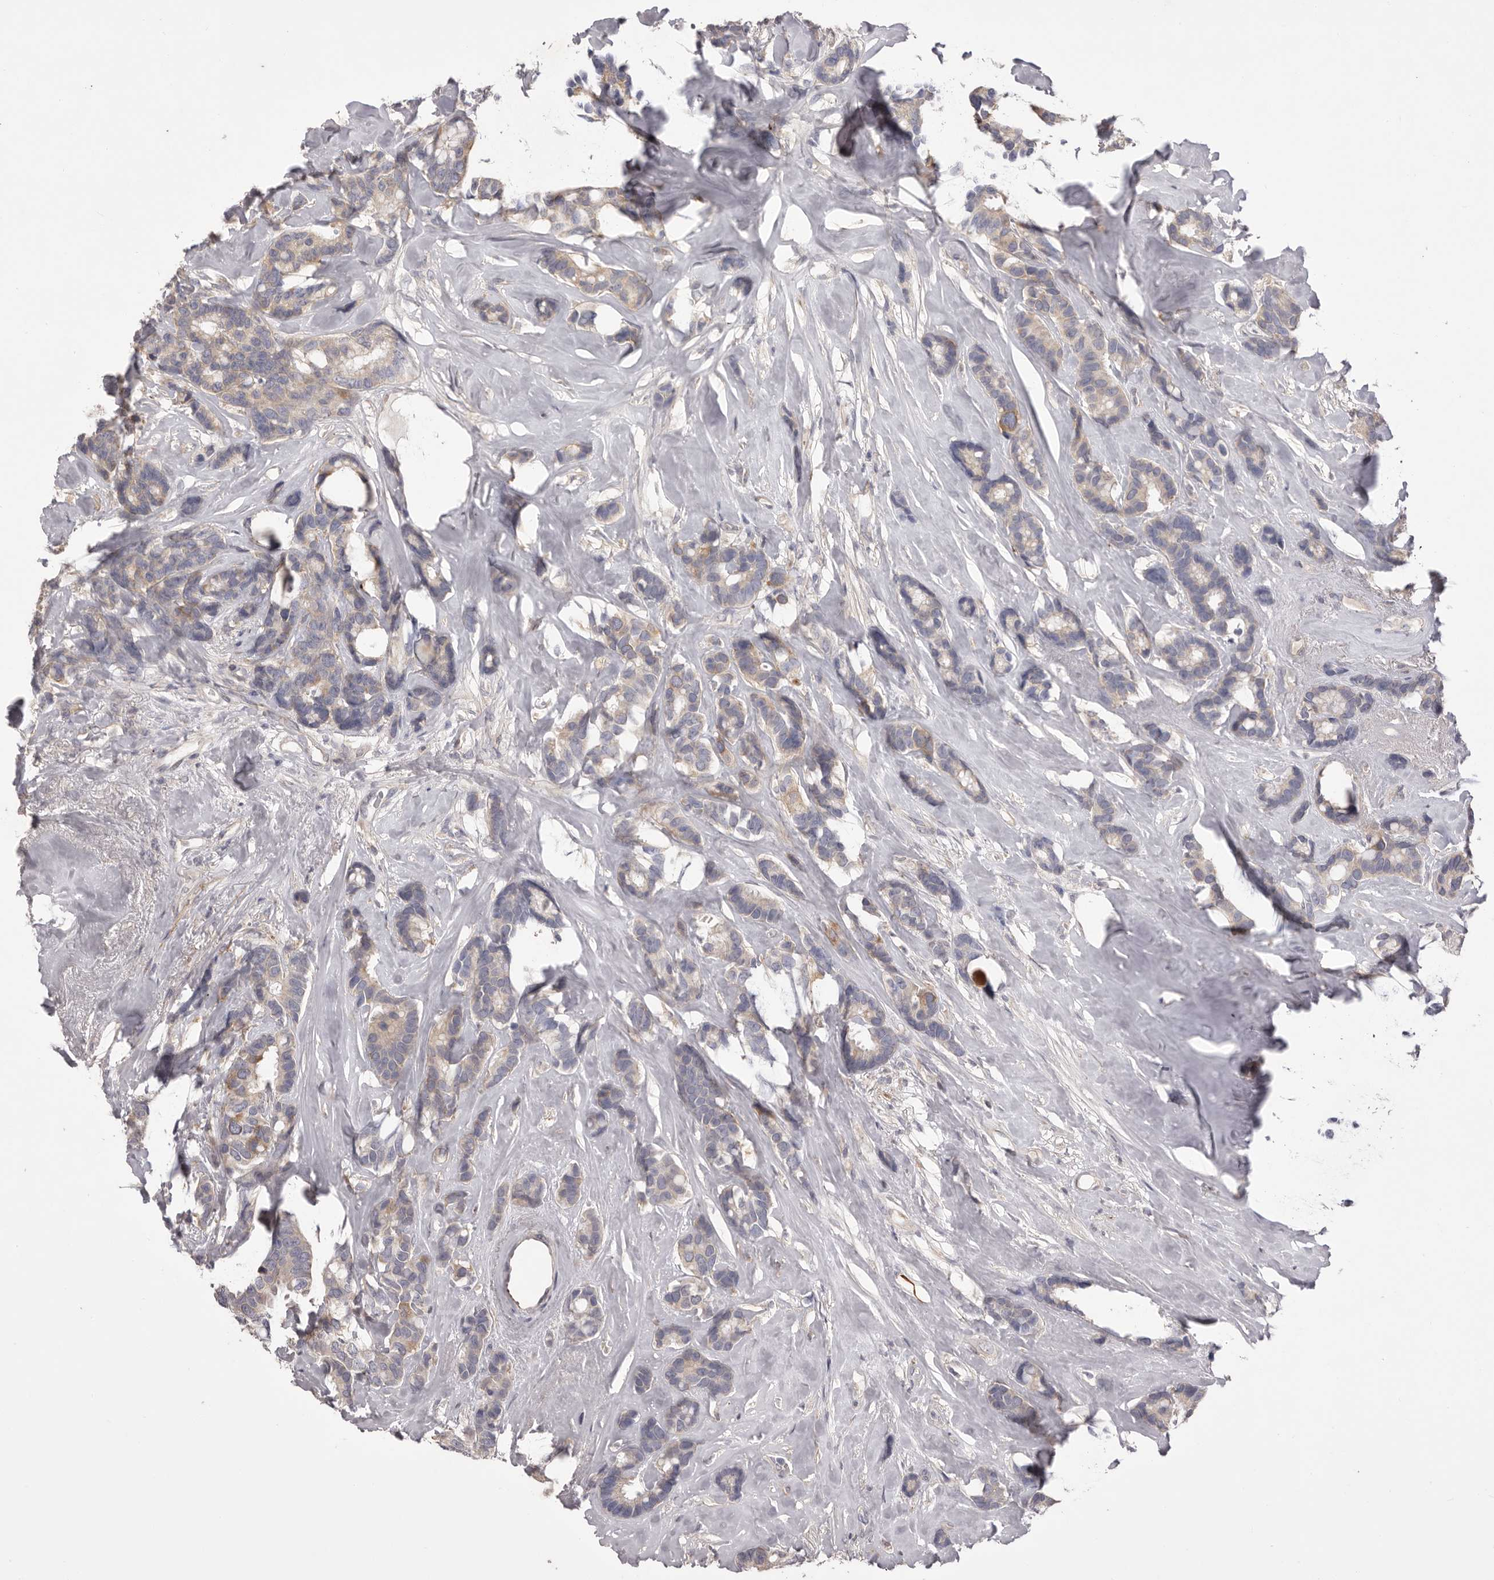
{"staining": {"intensity": "moderate", "quantity": "25%-75%", "location": "cytoplasmic/membranous"}, "tissue": "breast cancer", "cell_type": "Tumor cells", "image_type": "cancer", "snomed": [{"axis": "morphology", "description": "Duct carcinoma"}, {"axis": "topography", "description": "Breast"}], "caption": "Breast cancer stained with a brown dye exhibits moderate cytoplasmic/membranous positive positivity in about 25%-75% of tumor cells.", "gene": "PNRC1", "patient": {"sex": "female", "age": 87}}